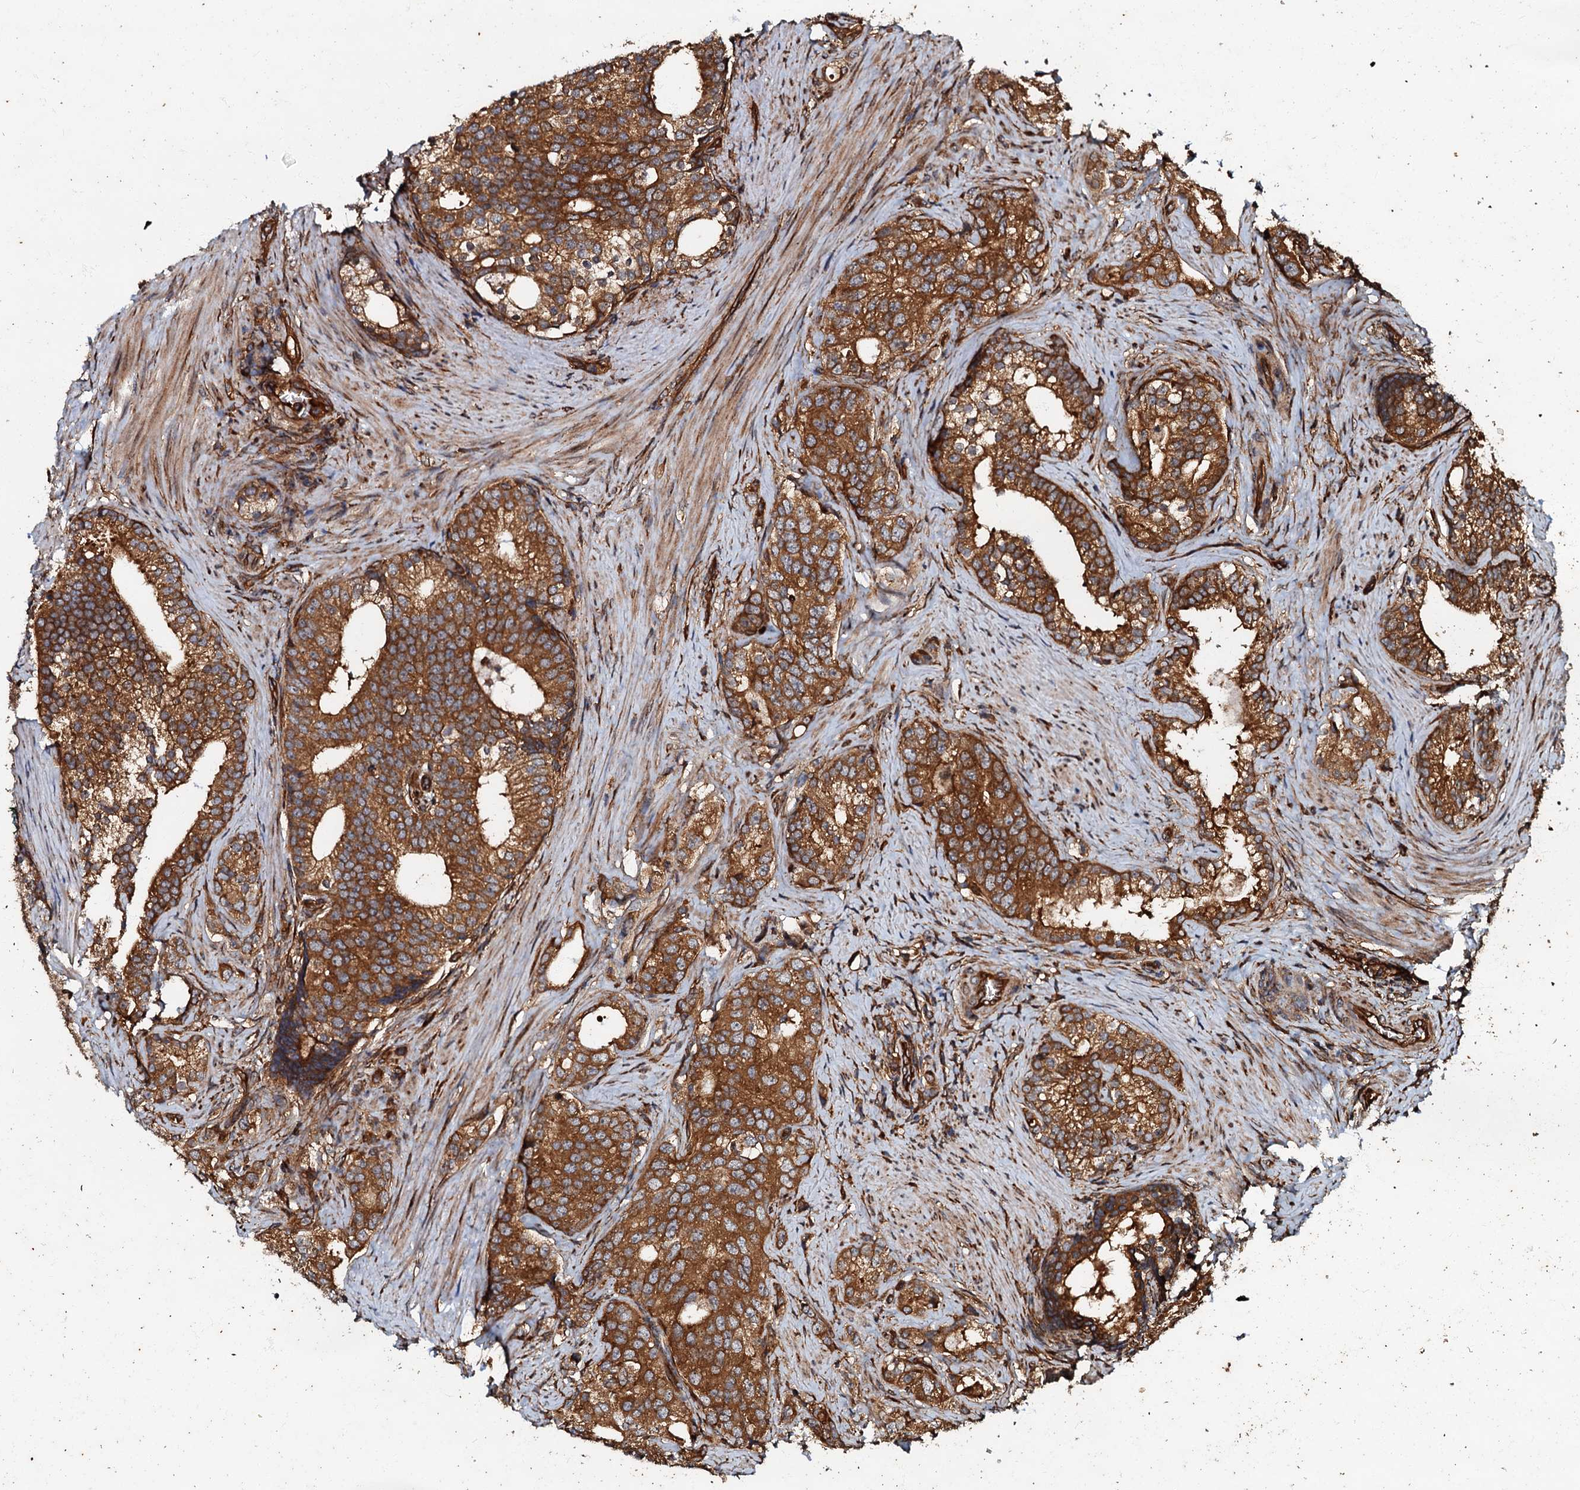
{"staining": {"intensity": "strong", "quantity": ">75%", "location": "cytoplasmic/membranous"}, "tissue": "prostate cancer", "cell_type": "Tumor cells", "image_type": "cancer", "snomed": [{"axis": "morphology", "description": "Adenocarcinoma, Low grade"}, {"axis": "topography", "description": "Prostate"}], "caption": "Immunohistochemical staining of prostate low-grade adenocarcinoma demonstrates high levels of strong cytoplasmic/membranous positivity in approximately >75% of tumor cells. (Stains: DAB (3,3'-diaminobenzidine) in brown, nuclei in blue, Microscopy: brightfield microscopy at high magnification).", "gene": "BLOC1S6", "patient": {"sex": "male", "age": 71}}